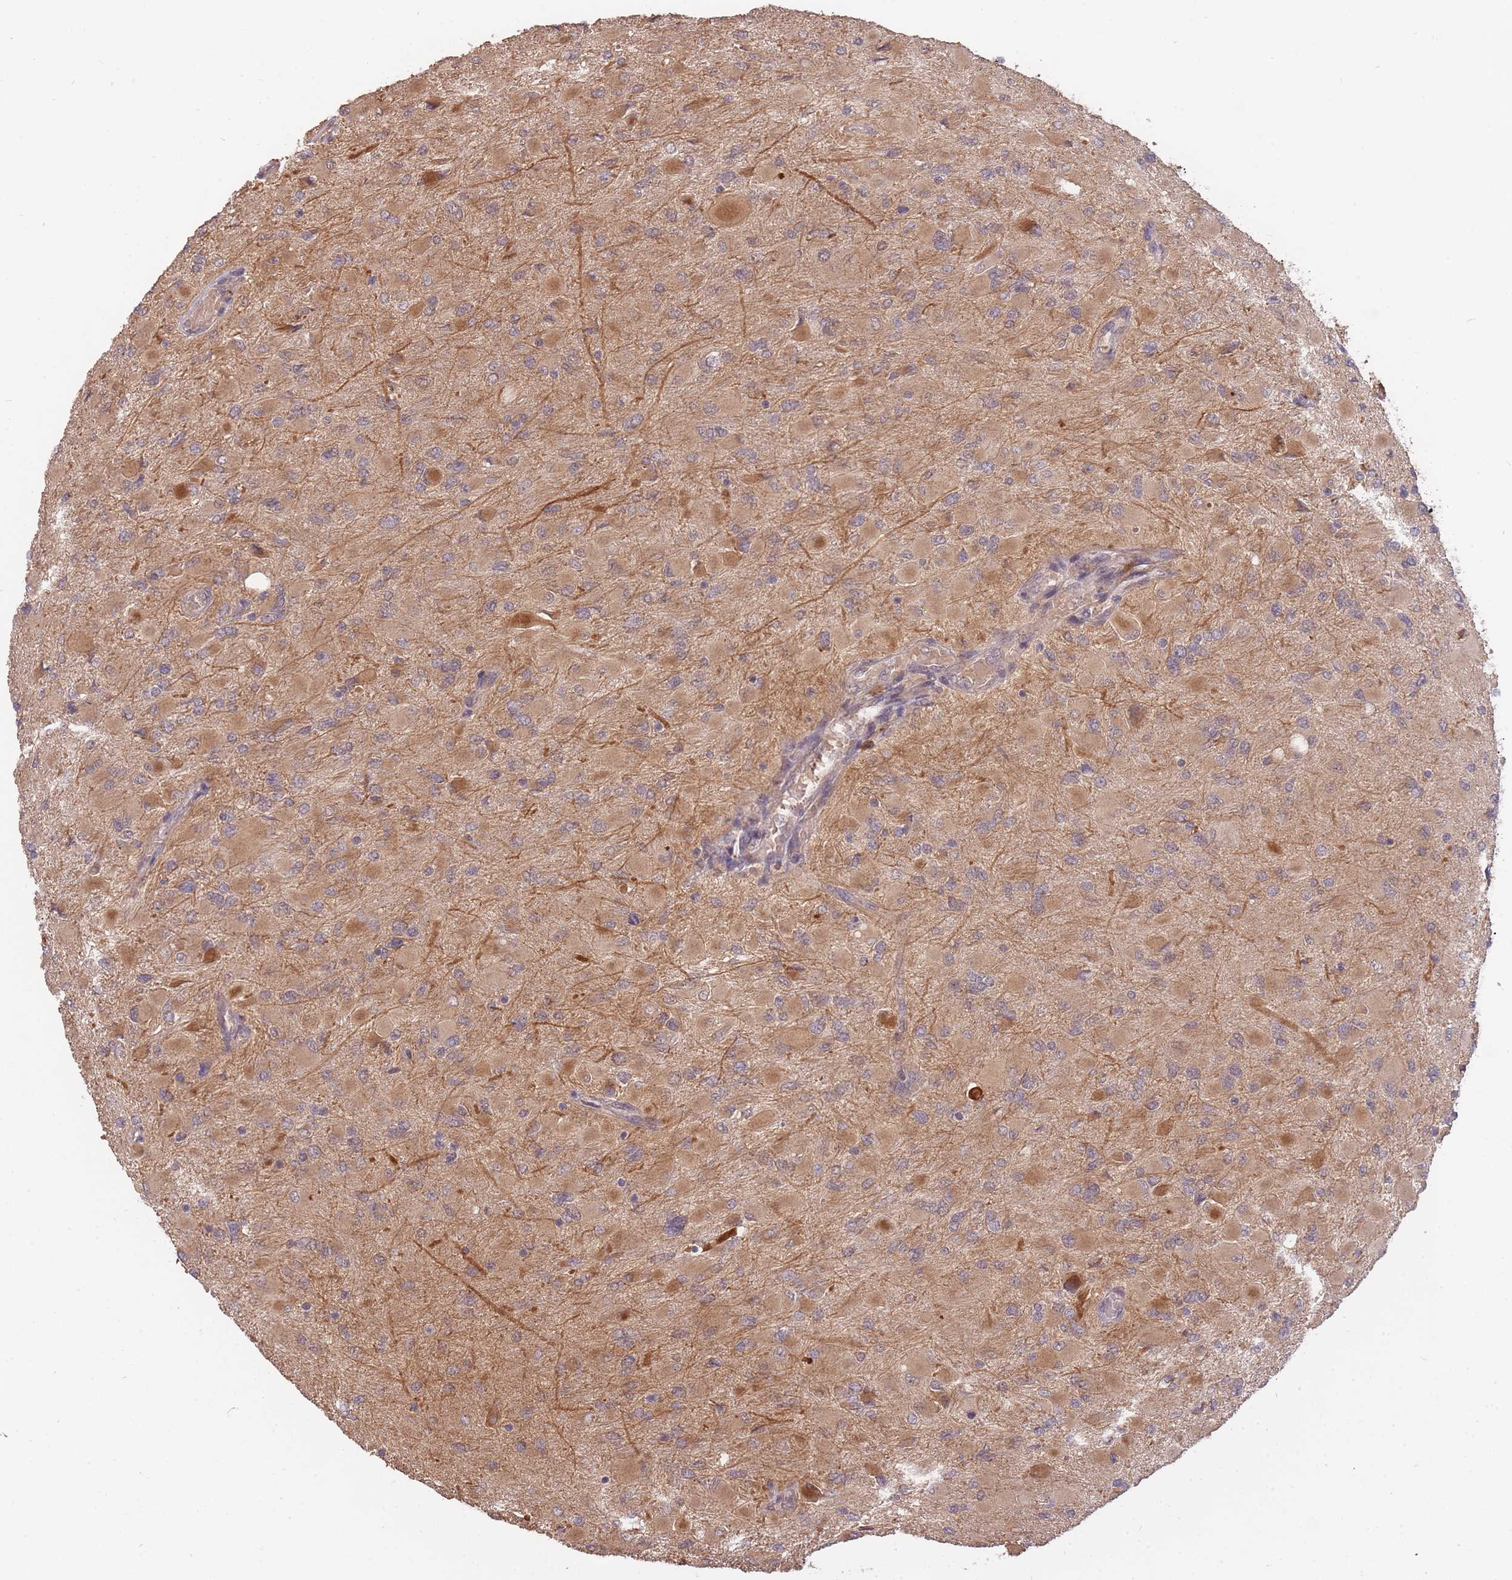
{"staining": {"intensity": "weak", "quantity": ">75%", "location": "cytoplasmic/membranous"}, "tissue": "glioma", "cell_type": "Tumor cells", "image_type": "cancer", "snomed": [{"axis": "morphology", "description": "Glioma, malignant, High grade"}, {"axis": "topography", "description": "Cerebral cortex"}], "caption": "Tumor cells reveal low levels of weak cytoplasmic/membranous staining in approximately >75% of cells in human malignant glioma (high-grade). (DAB (3,3'-diaminobenzidine) = brown stain, brightfield microscopy at high magnification).", "gene": "SMC6", "patient": {"sex": "female", "age": 36}}